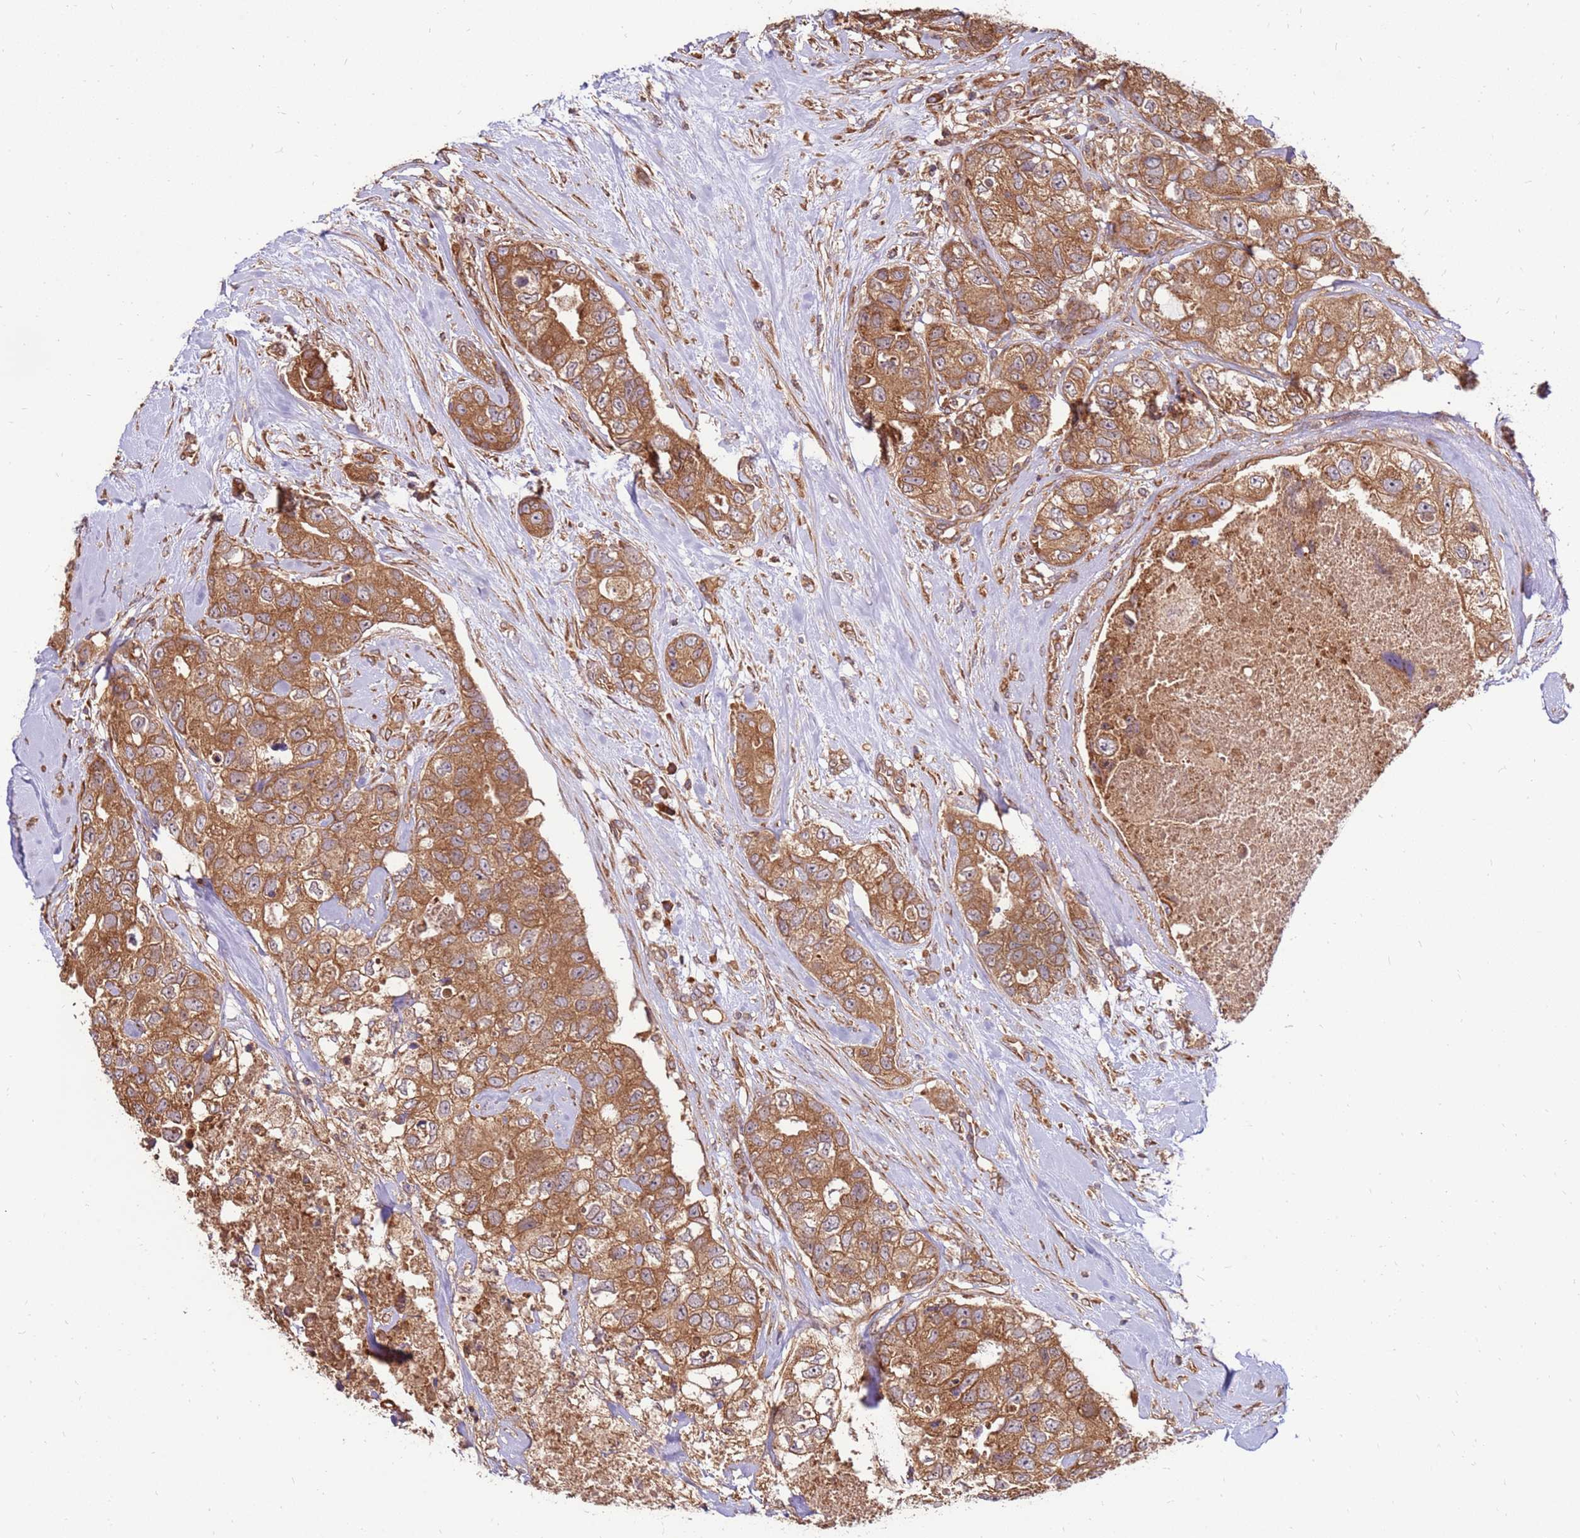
{"staining": {"intensity": "moderate", "quantity": ">75%", "location": "cytoplasmic/membranous"}, "tissue": "breast cancer", "cell_type": "Tumor cells", "image_type": "cancer", "snomed": [{"axis": "morphology", "description": "Duct carcinoma"}, {"axis": "topography", "description": "Breast"}], "caption": "Protein expression analysis of human breast intraductal carcinoma reveals moderate cytoplasmic/membranous staining in about >75% of tumor cells. The staining is performed using DAB brown chromogen to label protein expression. The nuclei are counter-stained blue using hematoxylin.", "gene": "SLC44A5", "patient": {"sex": "female", "age": 62}}